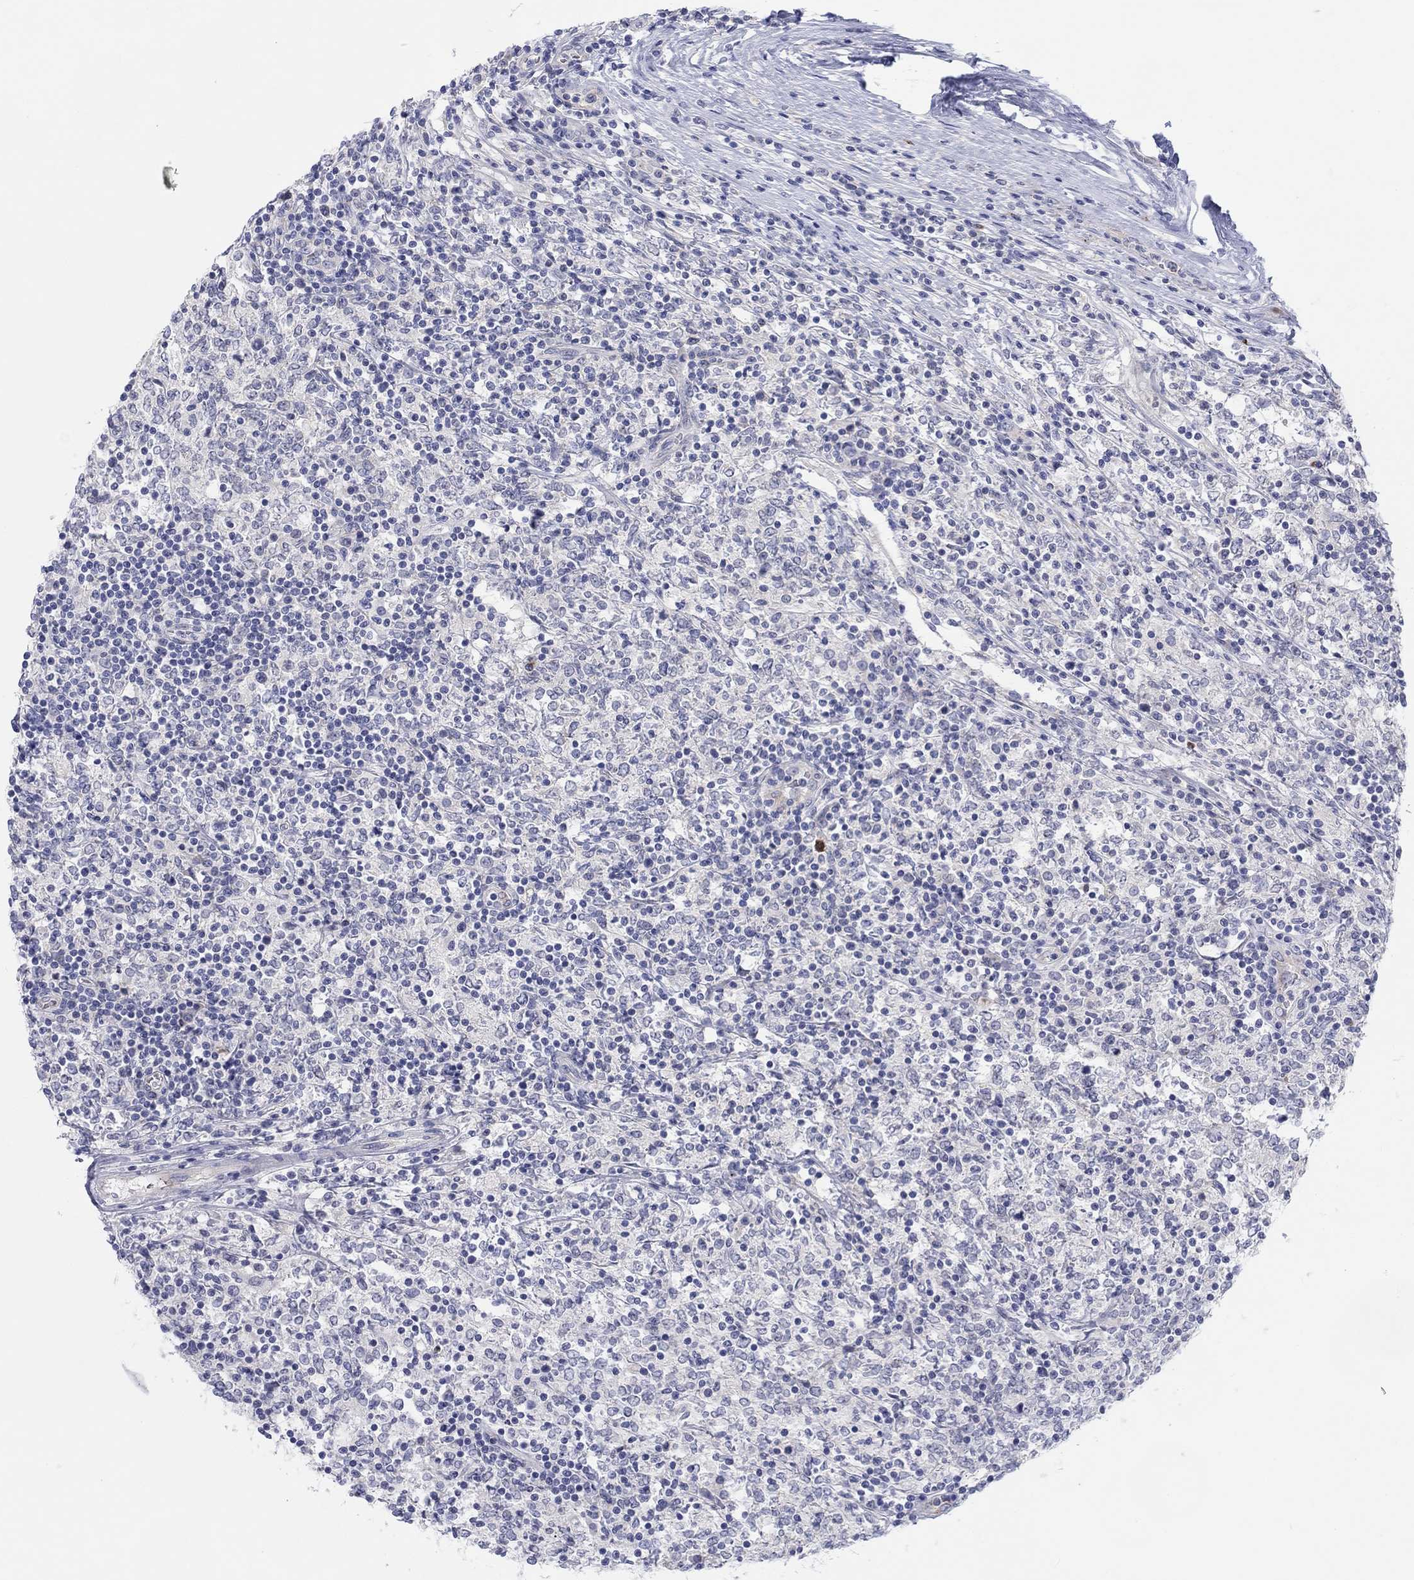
{"staining": {"intensity": "negative", "quantity": "none", "location": "none"}, "tissue": "lymphoma", "cell_type": "Tumor cells", "image_type": "cancer", "snomed": [{"axis": "morphology", "description": "Malignant lymphoma, non-Hodgkin's type, High grade"}, {"axis": "topography", "description": "Lymph node"}], "caption": "Tumor cells show no significant protein positivity in lymphoma.", "gene": "BCO2", "patient": {"sex": "female", "age": 84}}